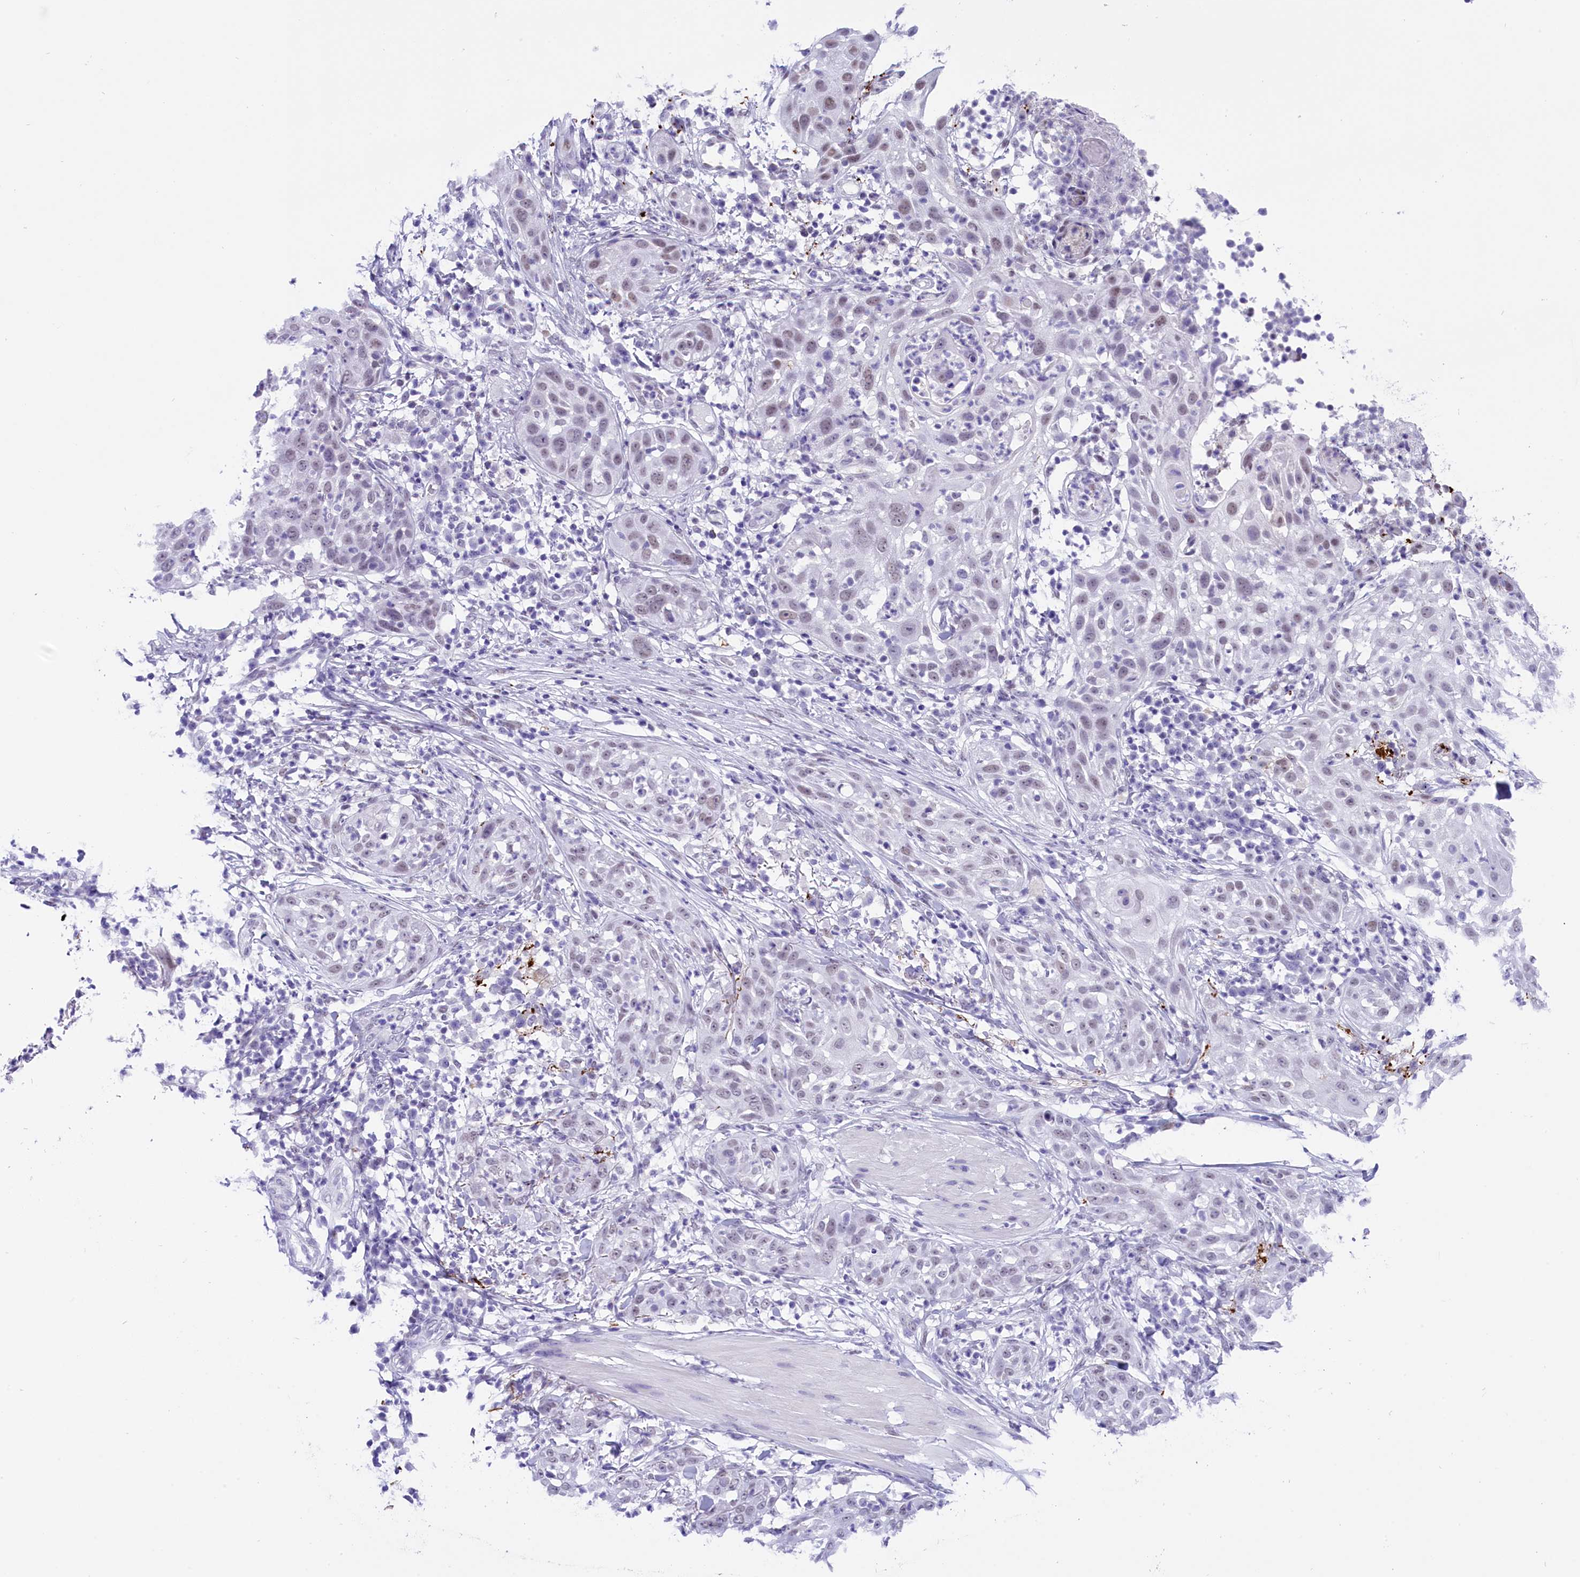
{"staining": {"intensity": "negative", "quantity": "none", "location": "none"}, "tissue": "skin cancer", "cell_type": "Tumor cells", "image_type": "cancer", "snomed": [{"axis": "morphology", "description": "Squamous cell carcinoma, NOS"}, {"axis": "topography", "description": "Skin"}], "caption": "There is no significant positivity in tumor cells of skin cancer.", "gene": "RPS6KB1", "patient": {"sex": "female", "age": 44}}